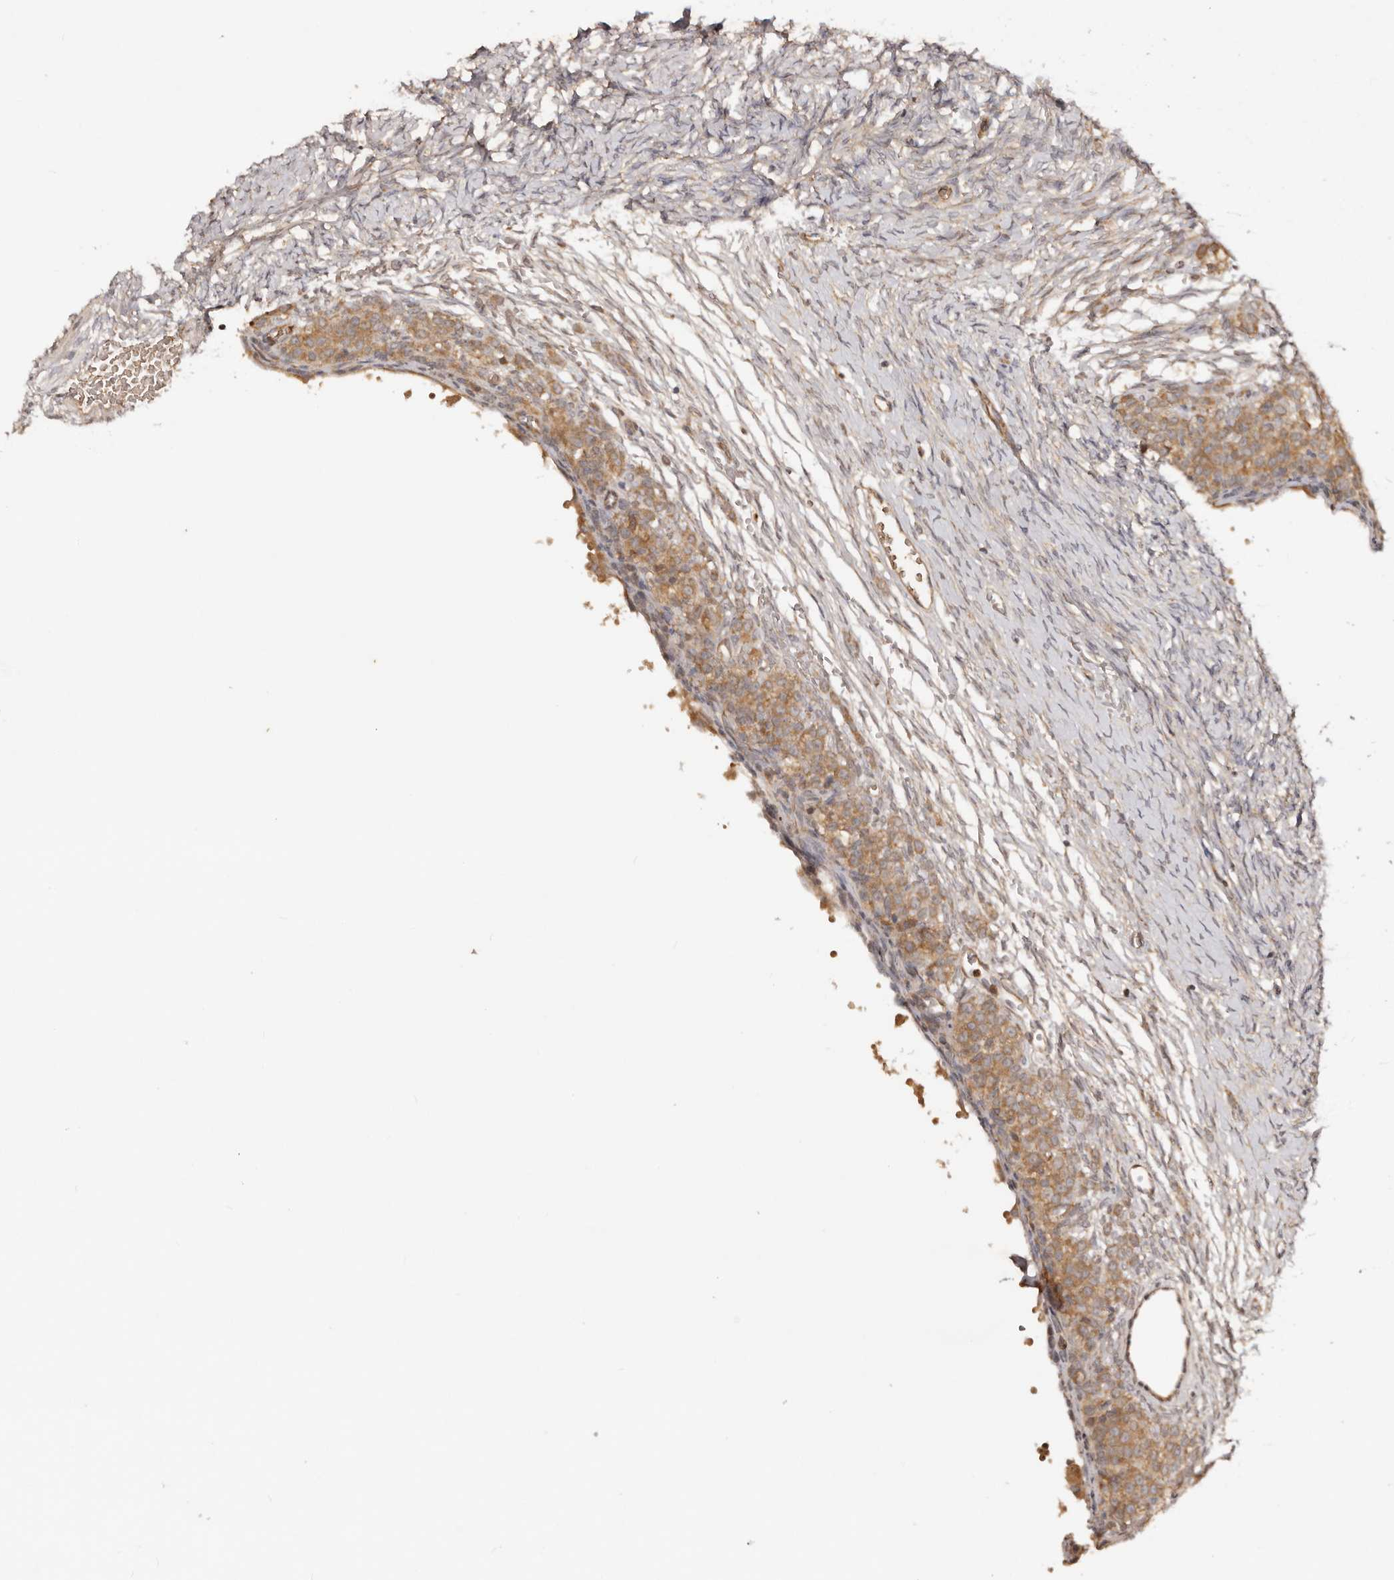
{"staining": {"intensity": "moderate", "quantity": "<25%", "location": "cytoplasmic/membranous"}, "tissue": "ovary", "cell_type": "Ovarian stroma cells", "image_type": "normal", "snomed": [{"axis": "morphology", "description": "Adenocarcinoma, NOS"}, {"axis": "topography", "description": "Endometrium"}], "caption": "DAB (3,3'-diaminobenzidine) immunohistochemical staining of benign human ovary displays moderate cytoplasmic/membranous protein staining in approximately <25% of ovarian stroma cells. (IHC, brightfield microscopy, high magnification).", "gene": "PKIB", "patient": {"sex": "female", "age": 32}}